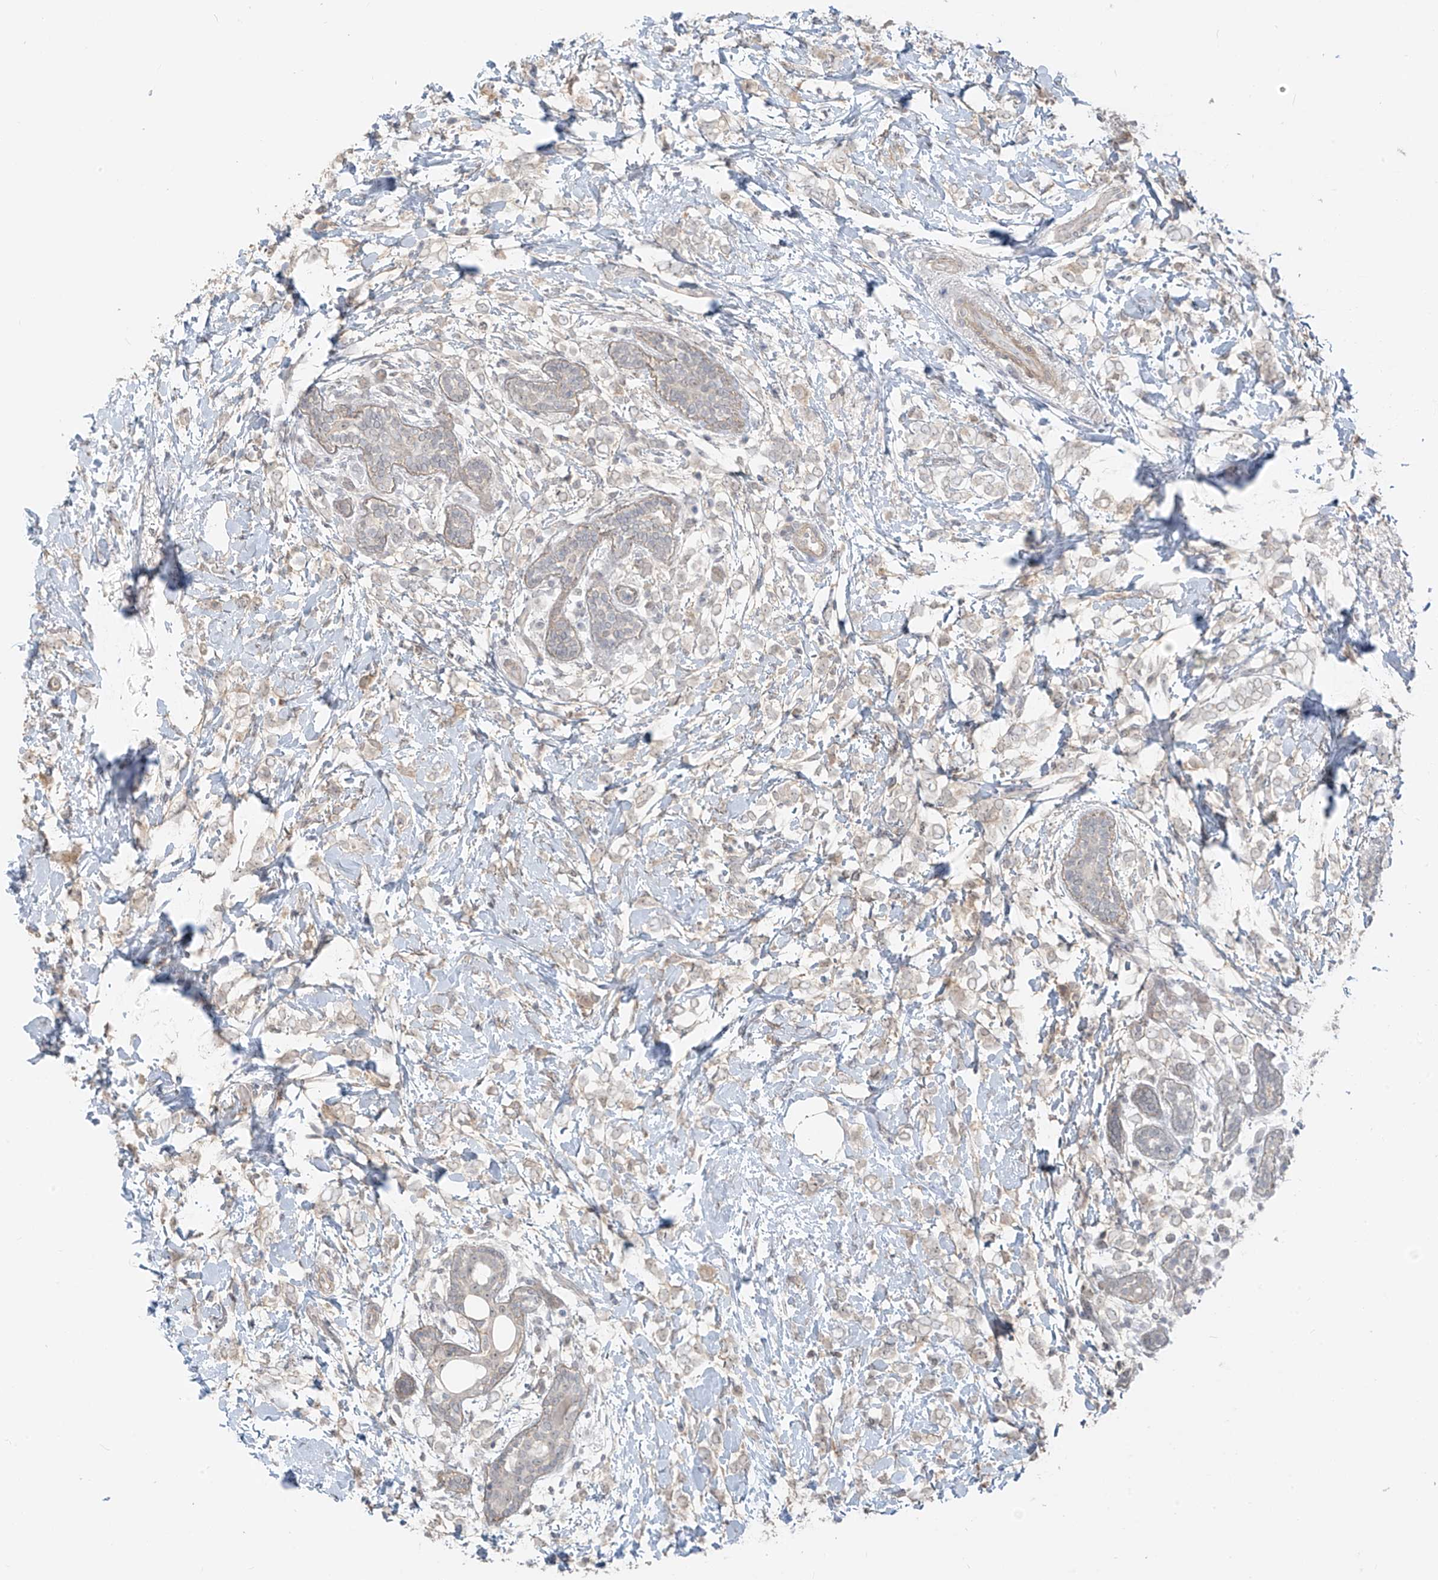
{"staining": {"intensity": "weak", "quantity": "25%-75%", "location": "cytoplasmic/membranous"}, "tissue": "breast cancer", "cell_type": "Tumor cells", "image_type": "cancer", "snomed": [{"axis": "morphology", "description": "Normal tissue, NOS"}, {"axis": "morphology", "description": "Lobular carcinoma"}, {"axis": "topography", "description": "Breast"}], "caption": "A high-resolution image shows IHC staining of breast cancer, which demonstrates weak cytoplasmic/membranous positivity in approximately 25%-75% of tumor cells. The staining was performed using DAB to visualize the protein expression in brown, while the nuclei were stained in blue with hematoxylin (Magnification: 20x).", "gene": "ABCD1", "patient": {"sex": "female", "age": 47}}